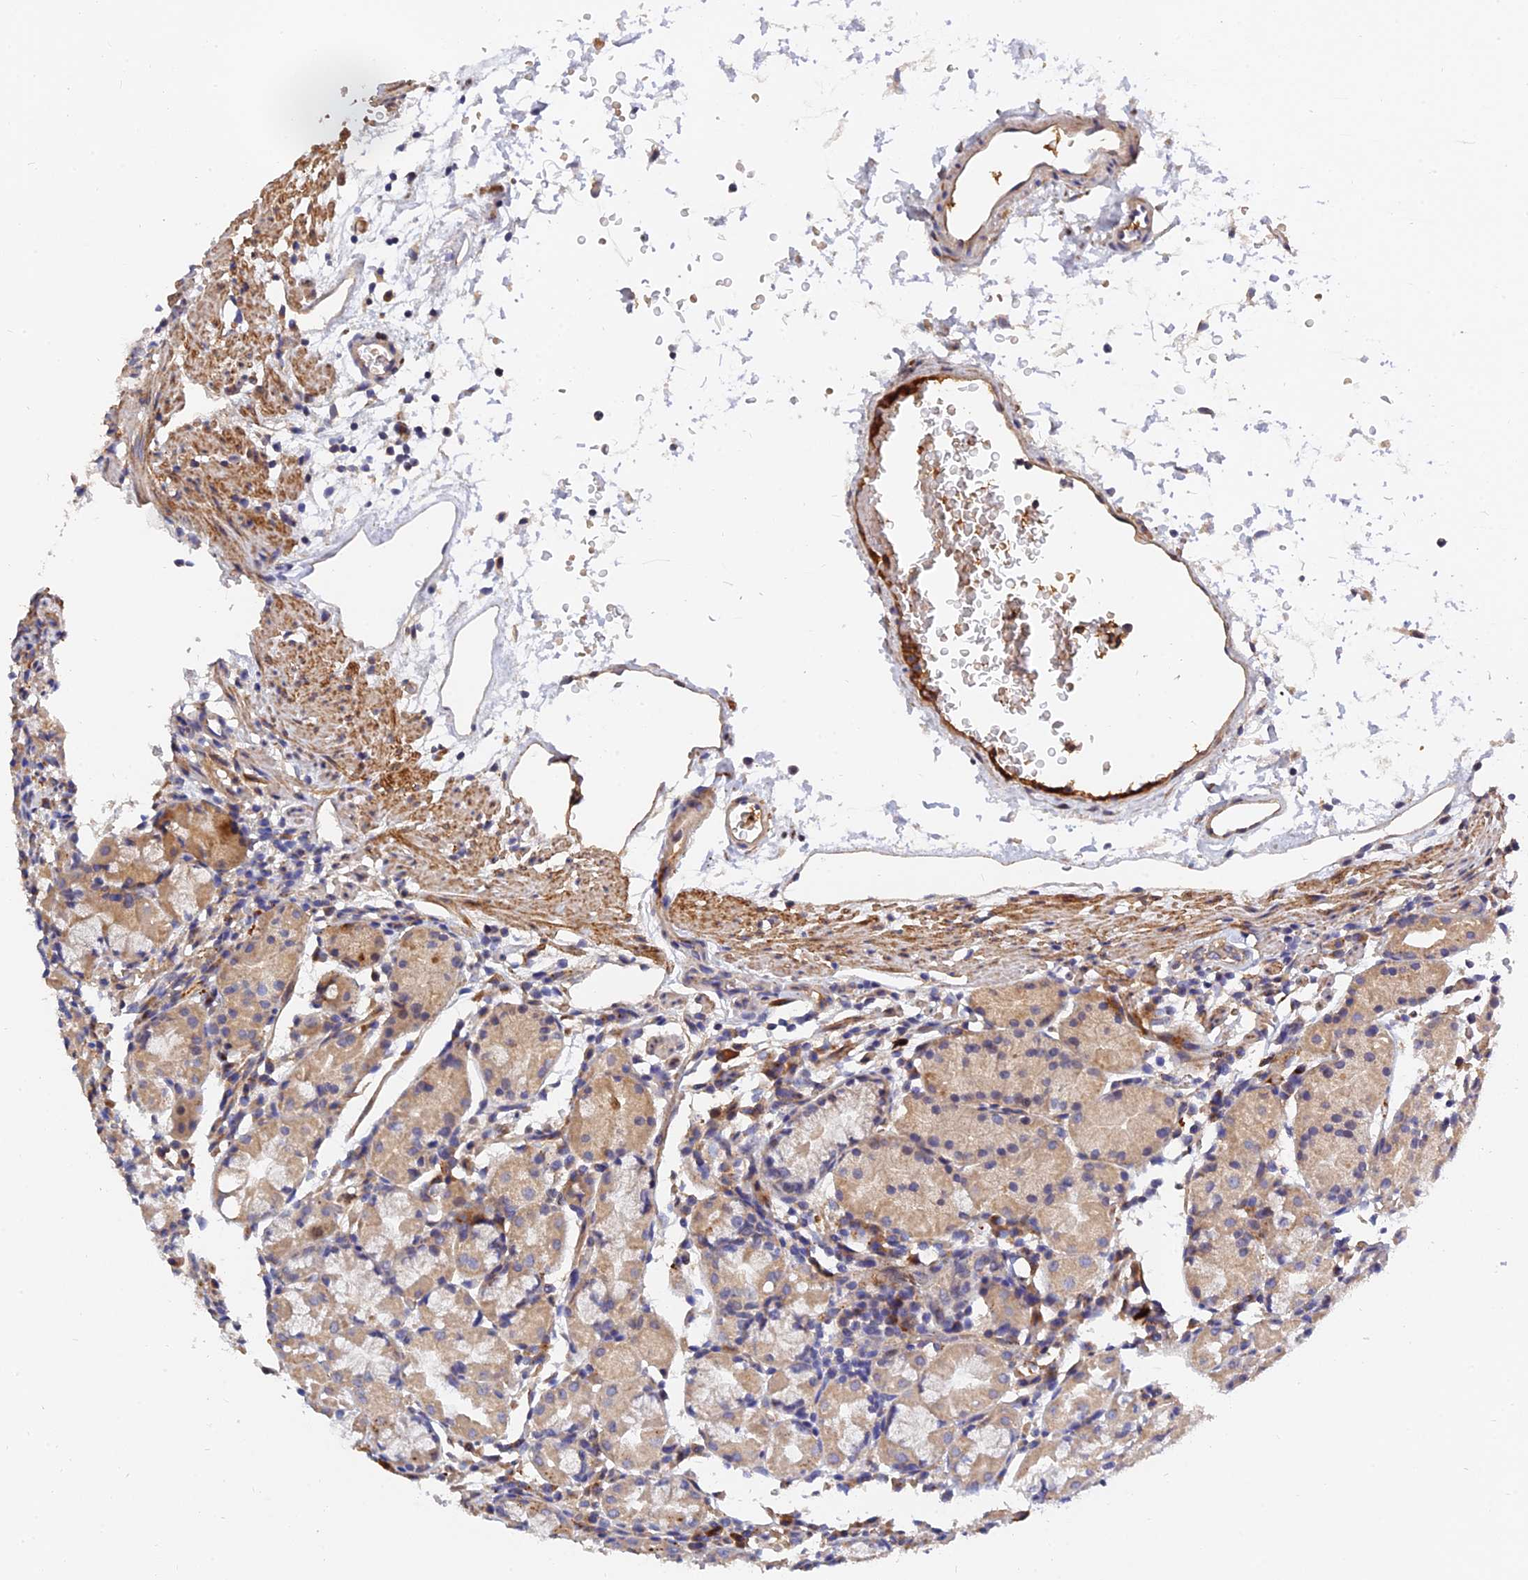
{"staining": {"intensity": "weak", "quantity": "25%-75%", "location": "cytoplasmic/membranous"}, "tissue": "stomach", "cell_type": "Glandular cells", "image_type": "normal", "snomed": [{"axis": "morphology", "description": "Normal tissue, NOS"}, {"axis": "topography", "description": "Stomach"}, {"axis": "topography", "description": "Stomach, lower"}], "caption": "Immunohistochemistry (IHC) of benign stomach reveals low levels of weak cytoplasmic/membranous positivity in about 25%-75% of glandular cells.", "gene": "MRPL35", "patient": {"sex": "female", "age": 75}}